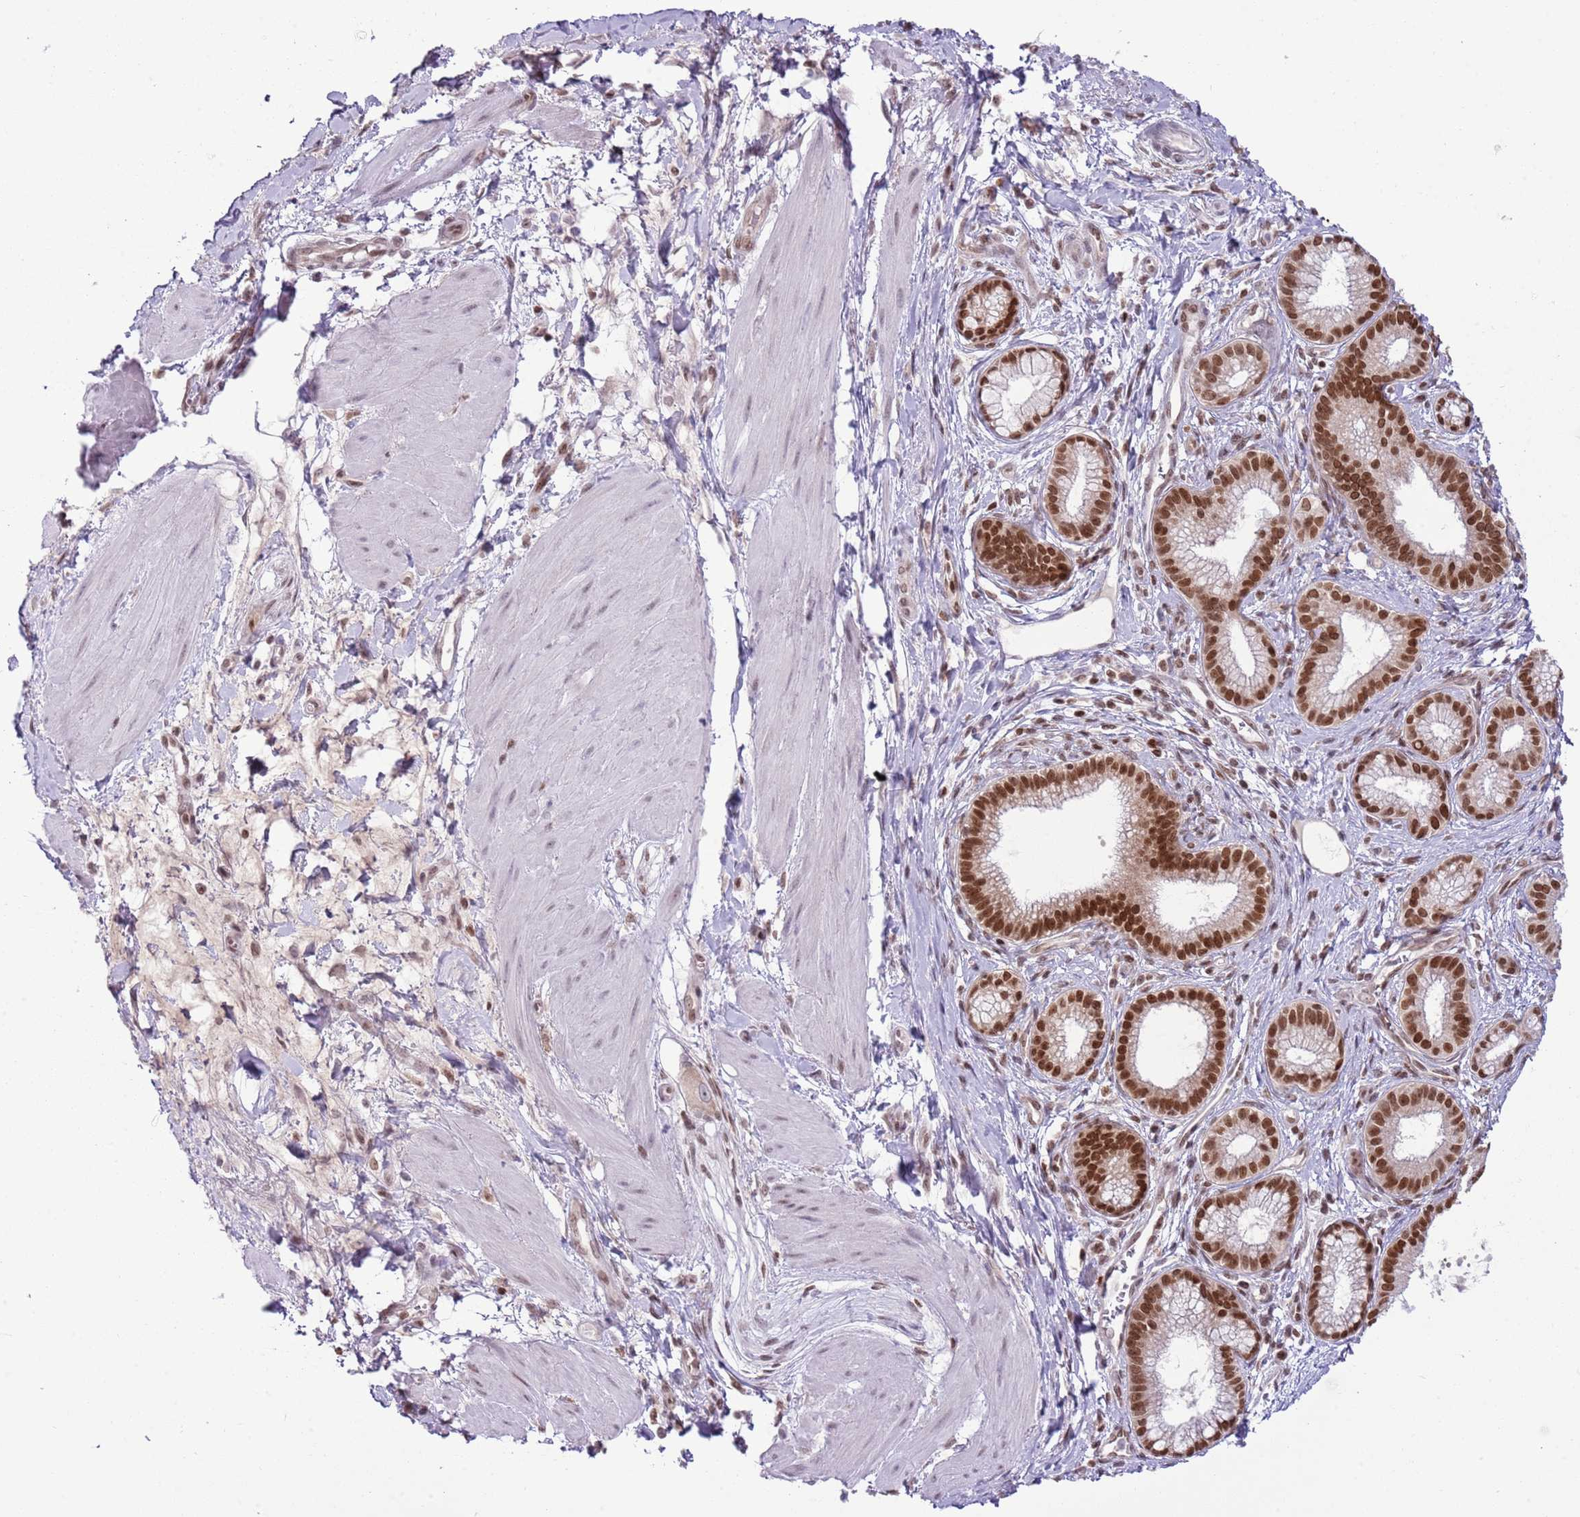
{"staining": {"intensity": "strong", "quantity": ">75%", "location": "nuclear"}, "tissue": "pancreatic cancer", "cell_type": "Tumor cells", "image_type": "cancer", "snomed": [{"axis": "morphology", "description": "Adenocarcinoma, NOS"}, {"axis": "topography", "description": "Pancreas"}], "caption": "Strong nuclear positivity for a protein is seen in approximately >75% of tumor cells of pancreatic cancer (adenocarcinoma) using immunohistochemistry (IHC).", "gene": "SELENOH", "patient": {"sex": "male", "age": 72}}